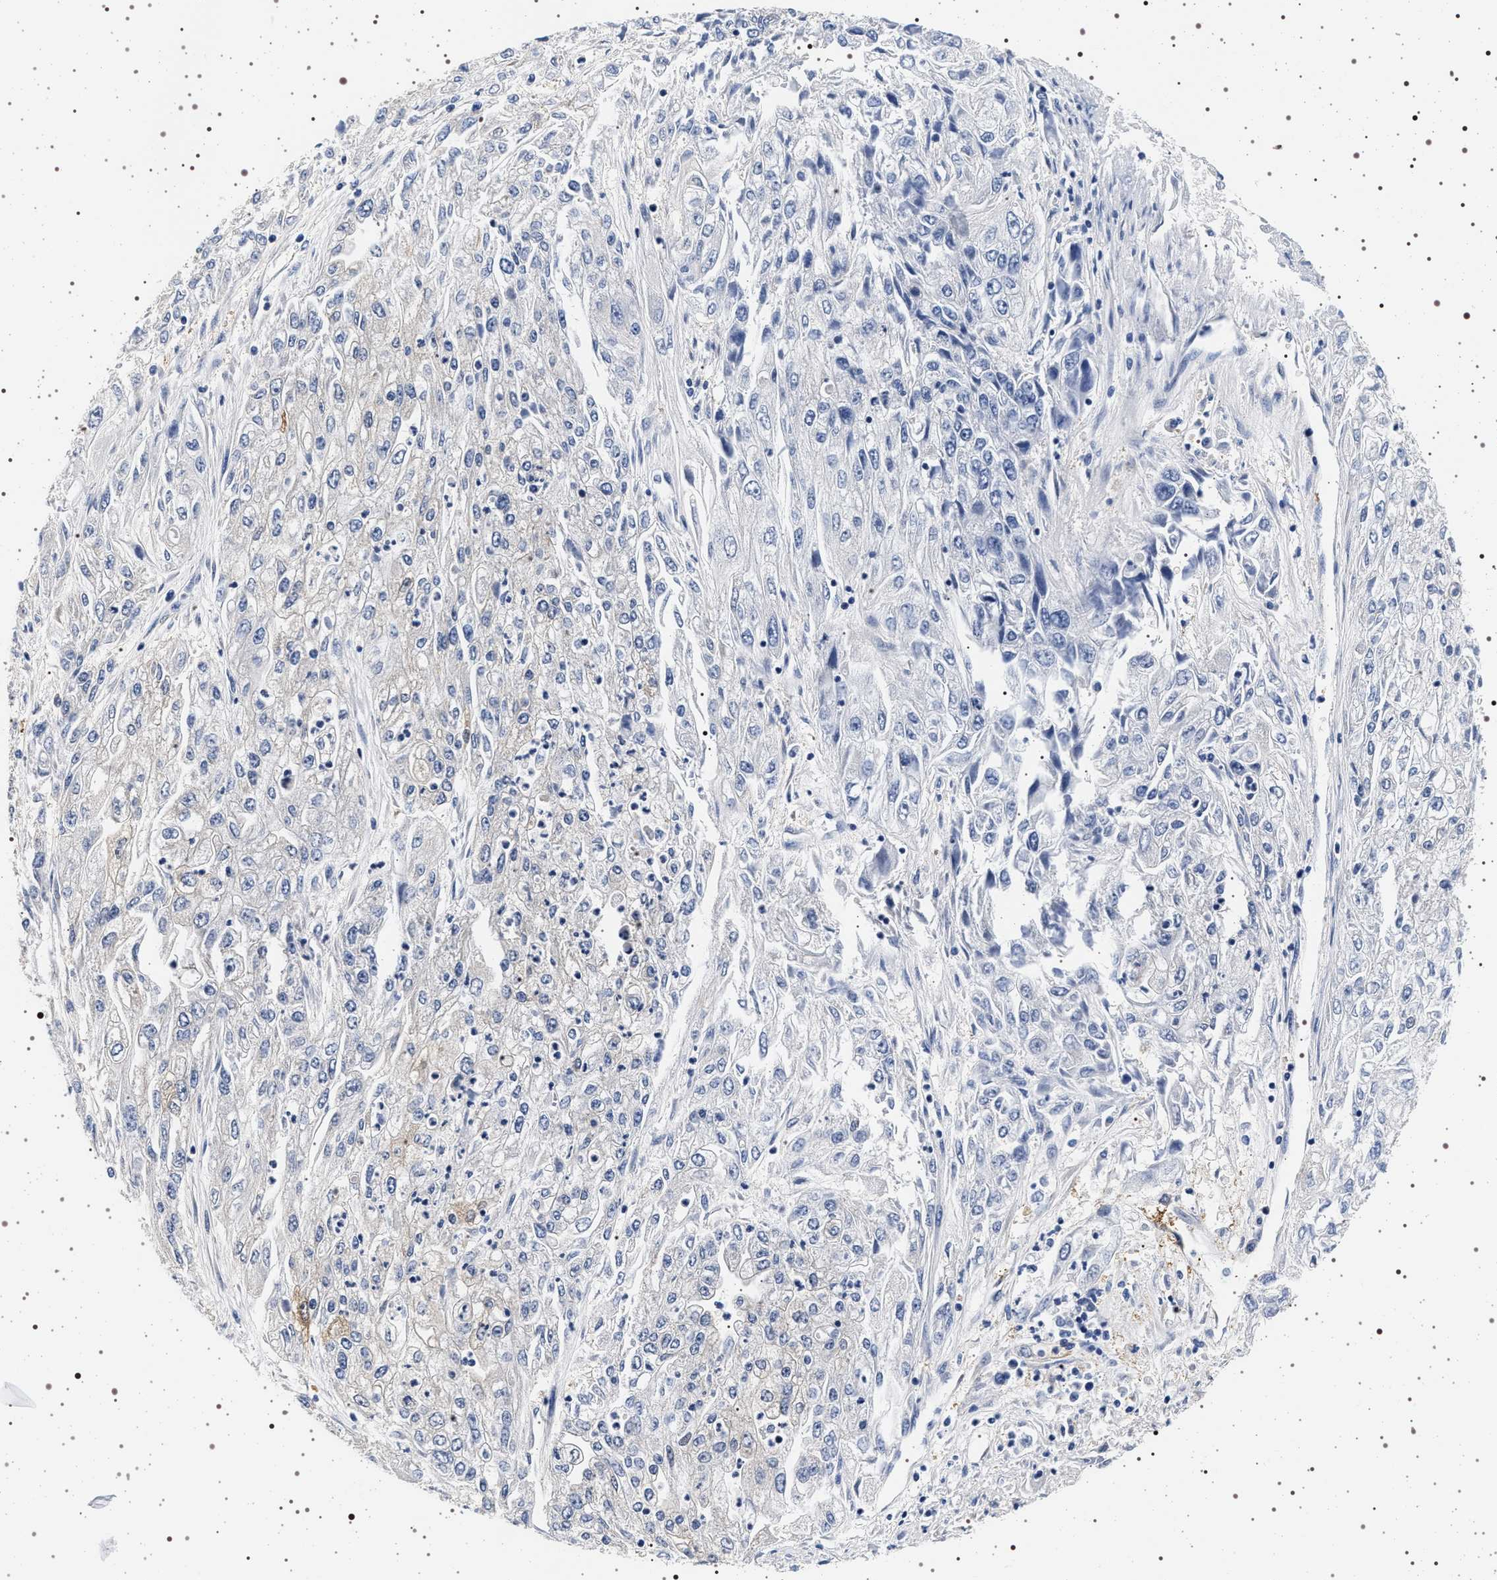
{"staining": {"intensity": "negative", "quantity": "none", "location": "none"}, "tissue": "endometrial cancer", "cell_type": "Tumor cells", "image_type": "cancer", "snomed": [{"axis": "morphology", "description": "Adenocarcinoma, NOS"}, {"axis": "topography", "description": "Endometrium"}], "caption": "This micrograph is of endometrial cancer stained with immunohistochemistry to label a protein in brown with the nuclei are counter-stained blue. There is no expression in tumor cells.", "gene": "HSD17B1", "patient": {"sex": "female", "age": 49}}